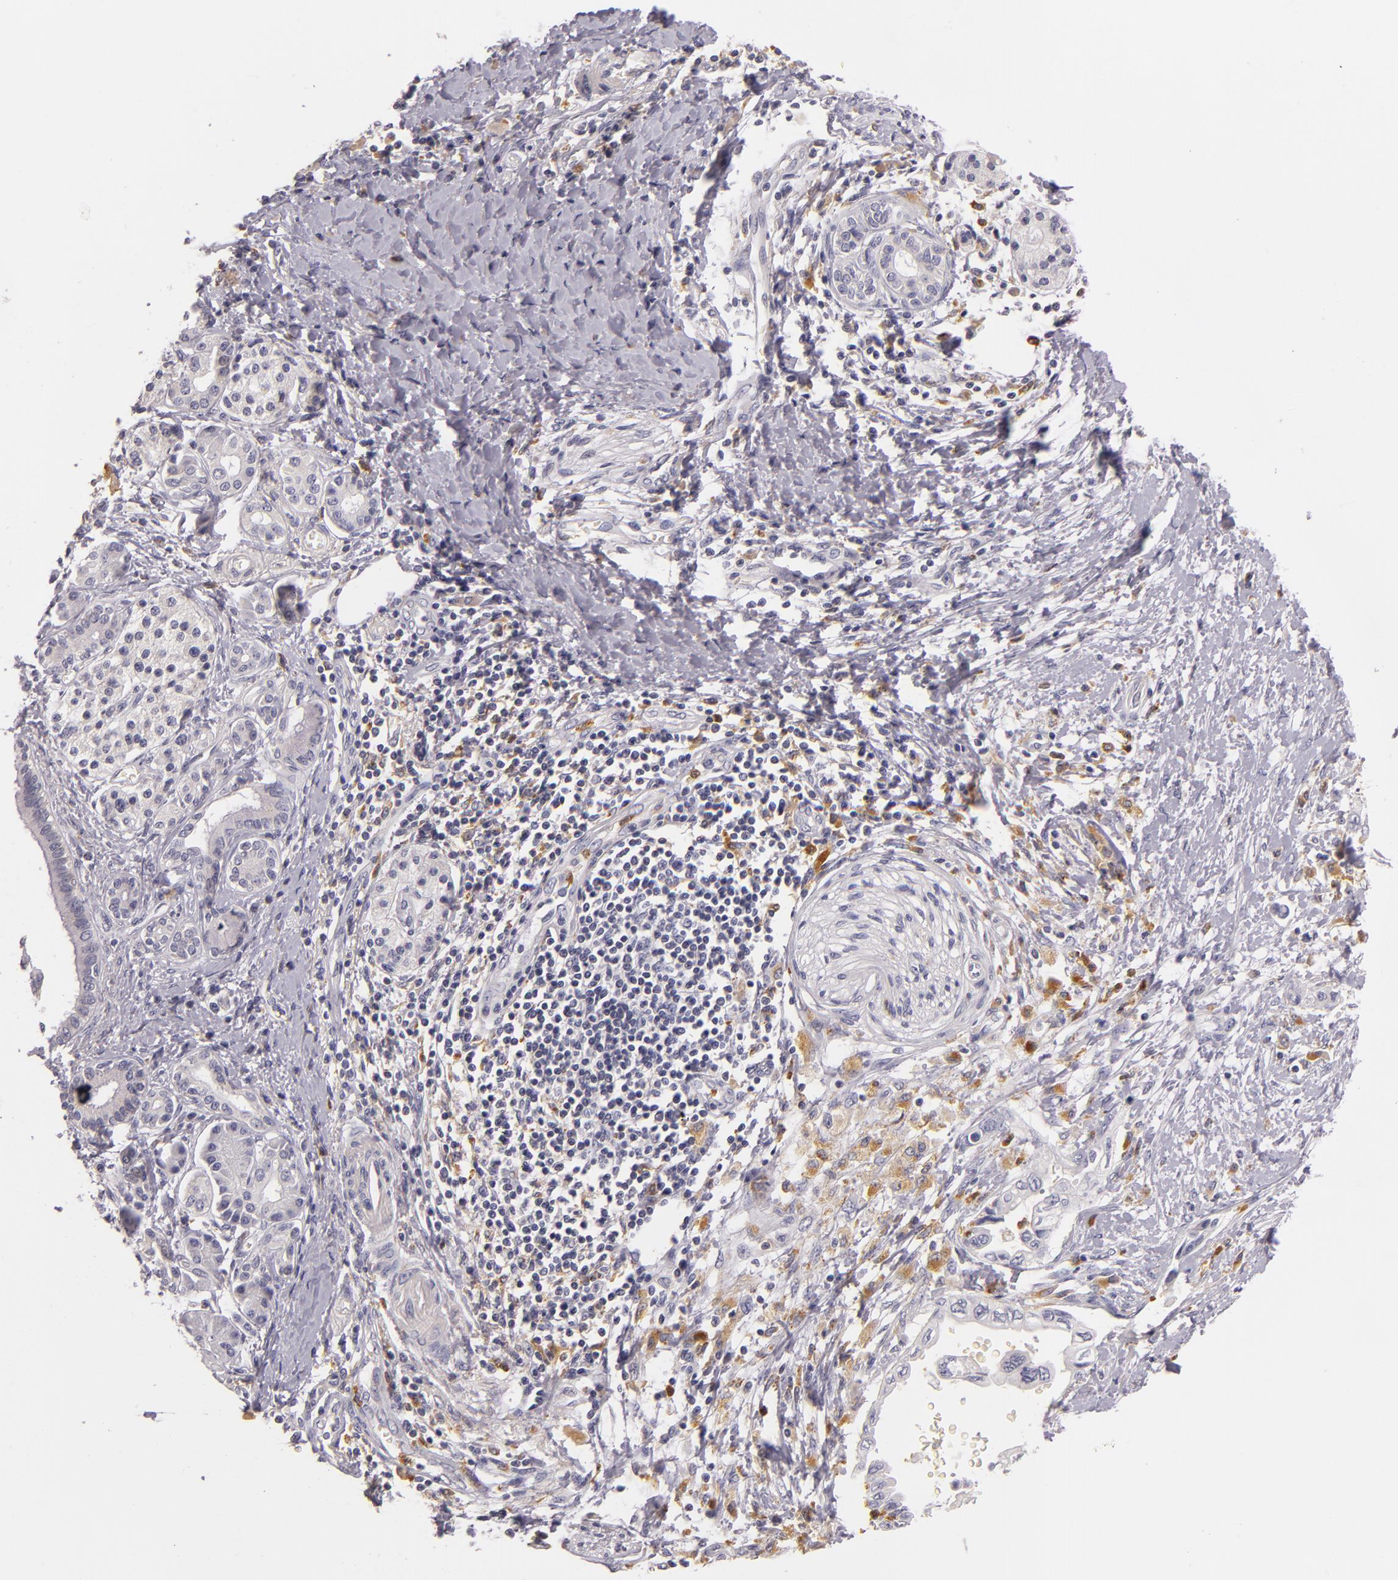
{"staining": {"intensity": "moderate", "quantity": "<25%", "location": "cytoplasmic/membranous"}, "tissue": "pancreatic cancer", "cell_type": "Tumor cells", "image_type": "cancer", "snomed": [{"axis": "morphology", "description": "Adenocarcinoma, NOS"}, {"axis": "topography", "description": "Pancreas"}], "caption": "Brown immunohistochemical staining in pancreatic cancer (adenocarcinoma) exhibits moderate cytoplasmic/membranous expression in approximately <25% of tumor cells. (Brightfield microscopy of DAB IHC at high magnification).", "gene": "TLR8", "patient": {"sex": "female", "age": 66}}